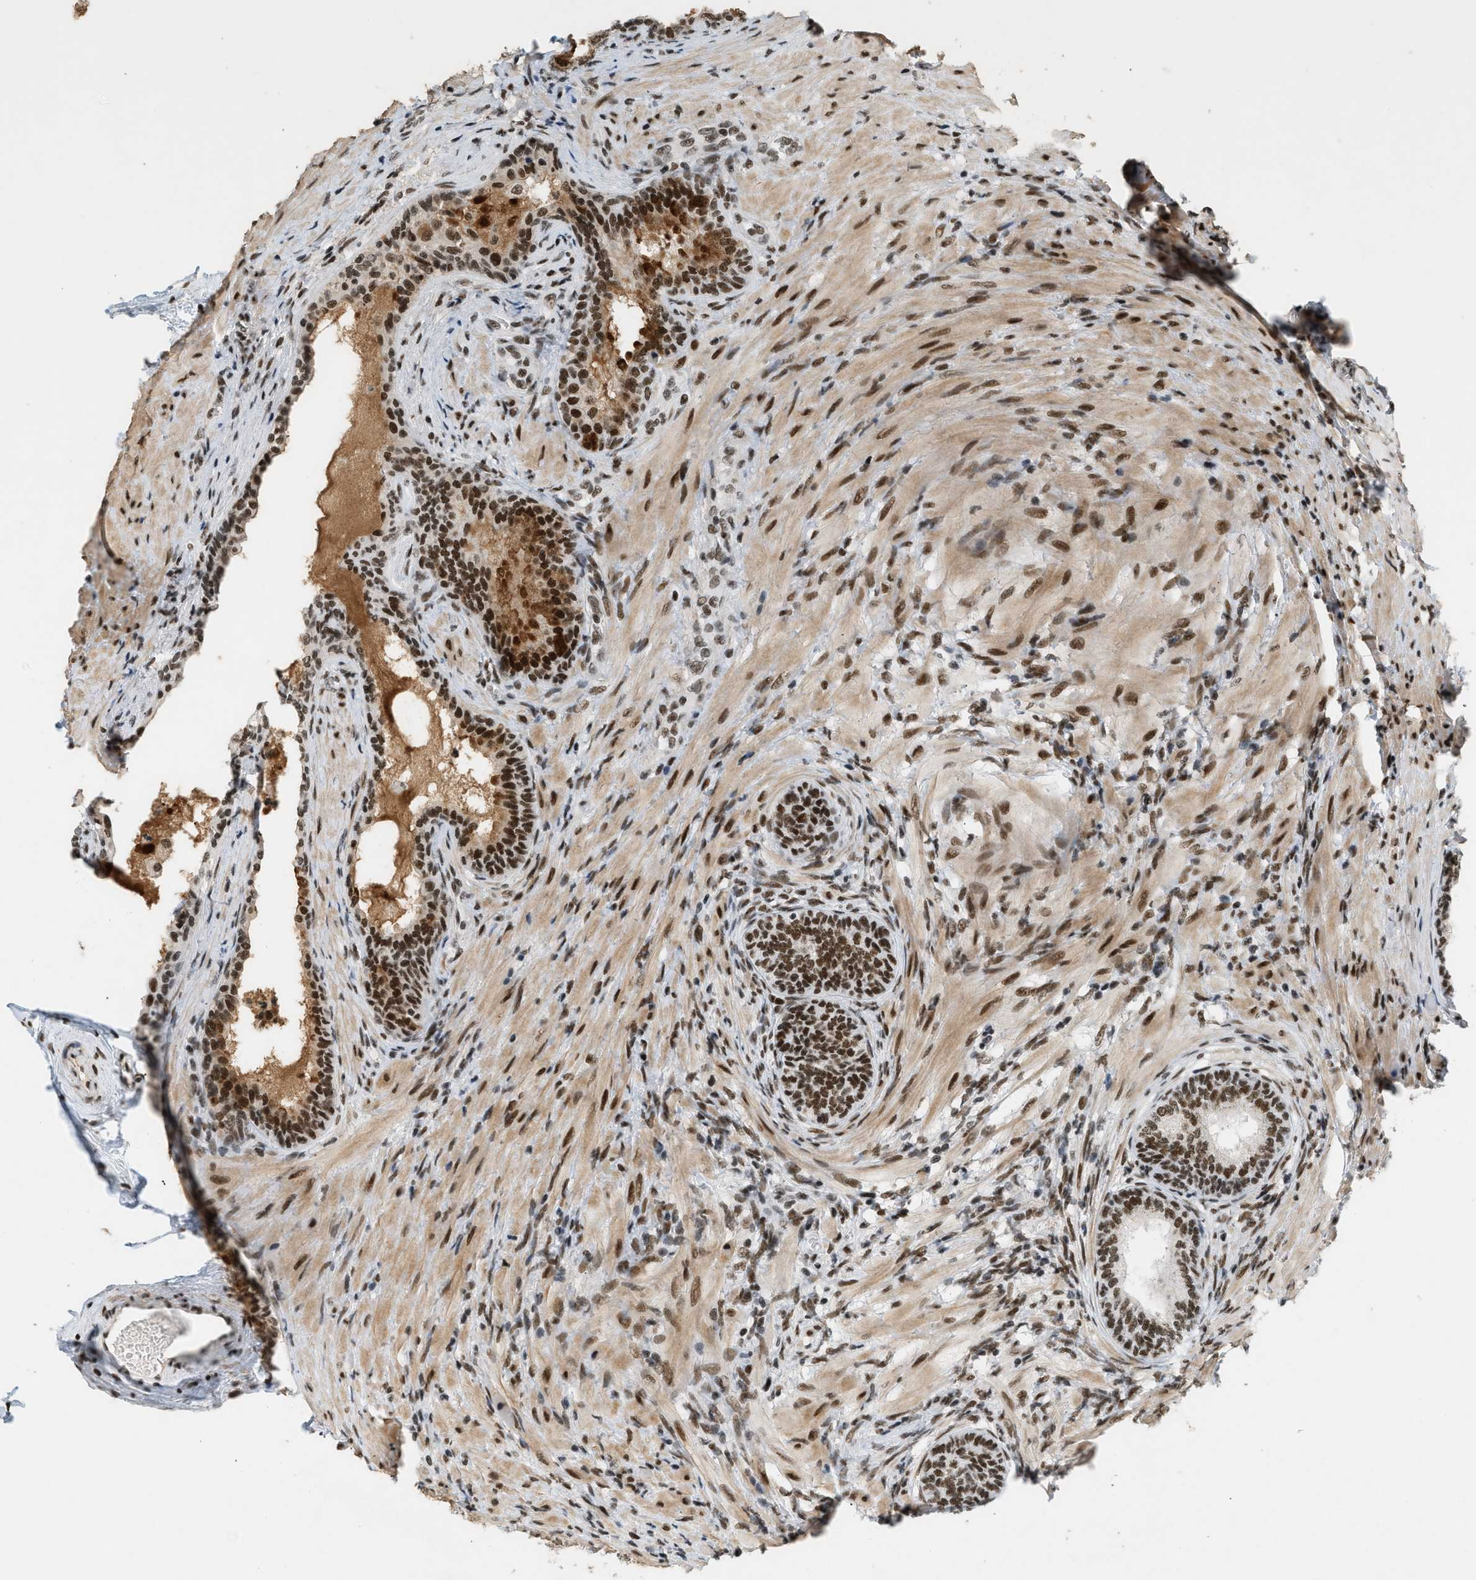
{"staining": {"intensity": "strong", "quantity": ">75%", "location": "nuclear"}, "tissue": "prostate", "cell_type": "Glandular cells", "image_type": "normal", "snomed": [{"axis": "morphology", "description": "Normal tissue, NOS"}, {"axis": "topography", "description": "Prostate"}], "caption": "Brown immunohistochemical staining in unremarkable prostate shows strong nuclear expression in approximately >75% of glandular cells.", "gene": "SMARCB1", "patient": {"sex": "male", "age": 76}}